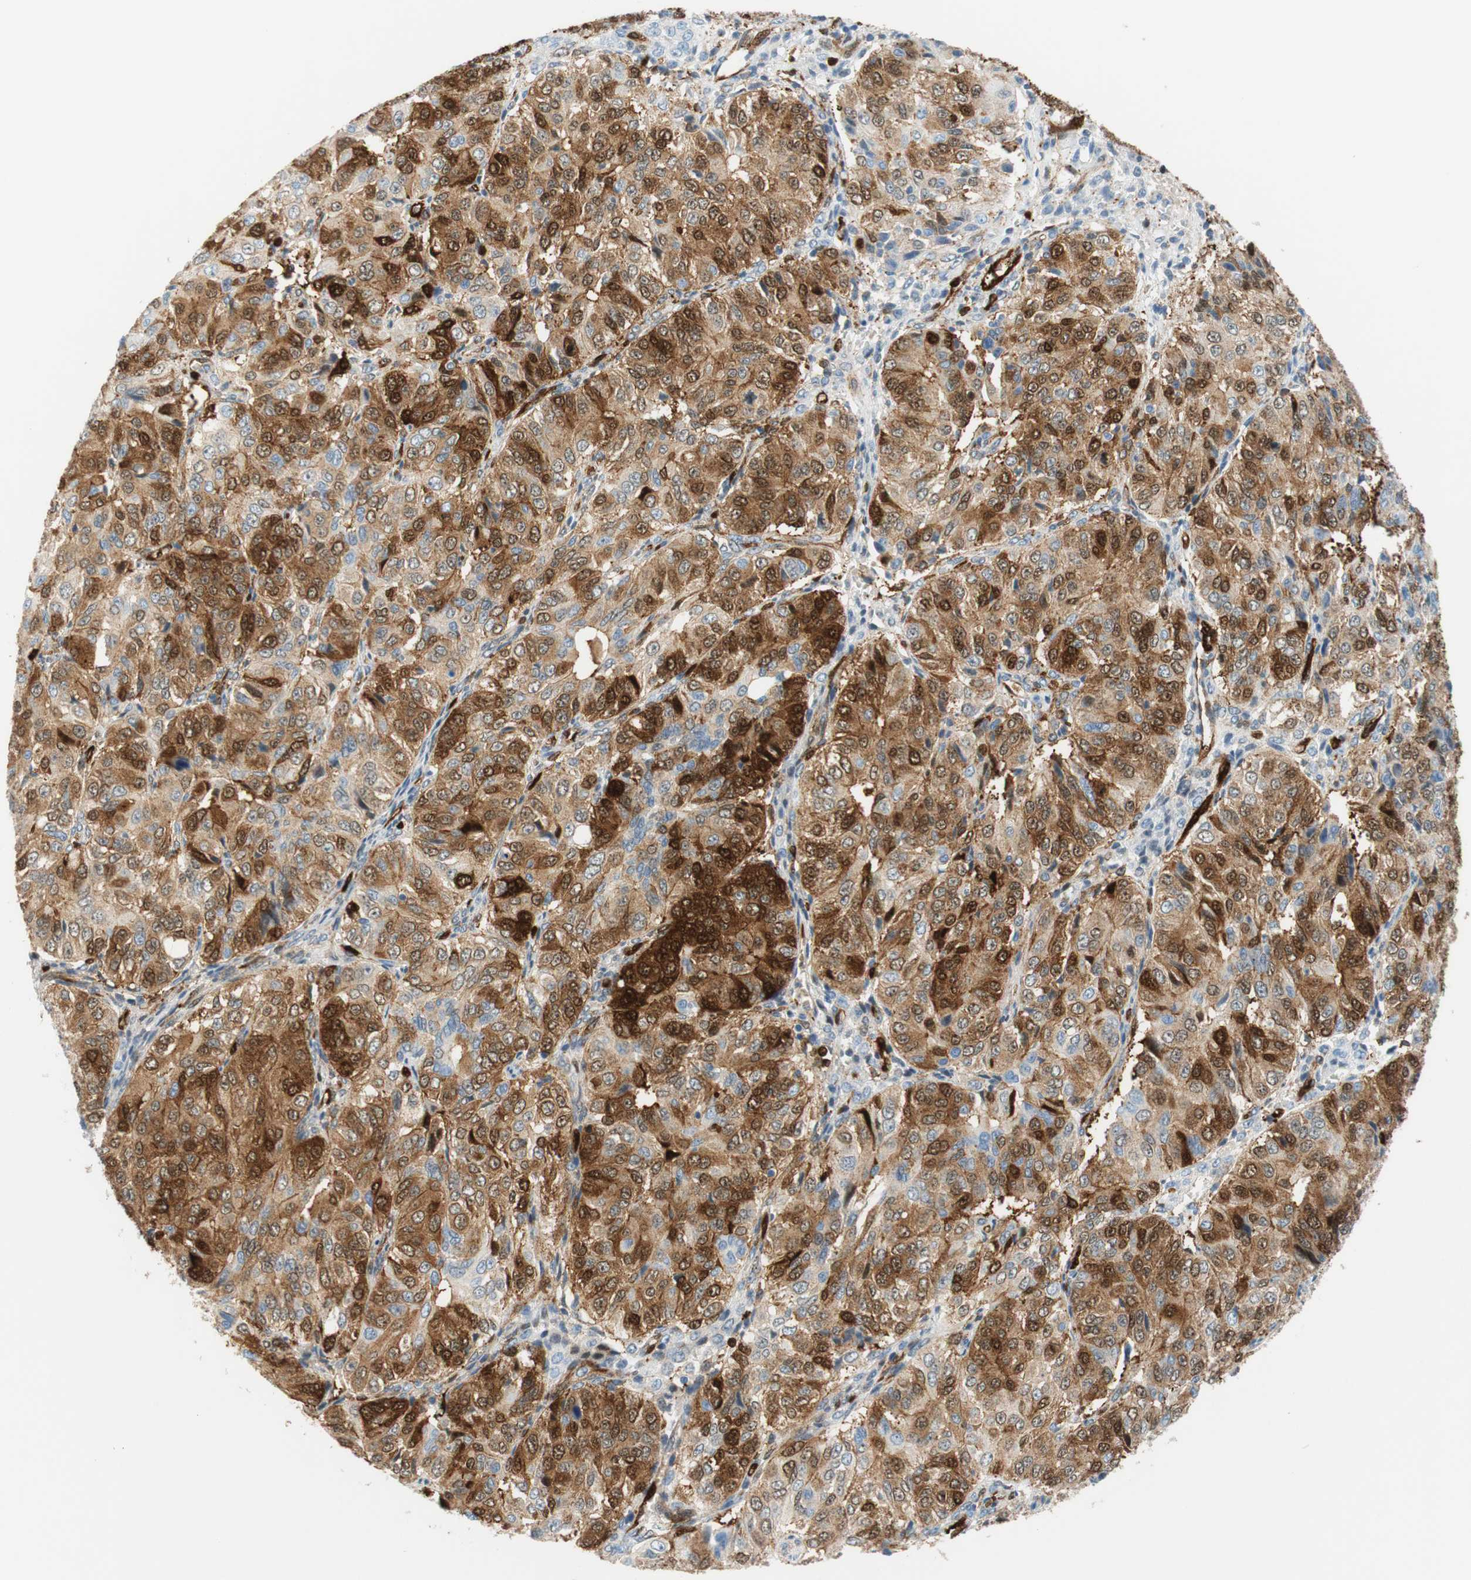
{"staining": {"intensity": "strong", "quantity": "<25%", "location": "cytoplasmic/membranous,nuclear"}, "tissue": "ovarian cancer", "cell_type": "Tumor cells", "image_type": "cancer", "snomed": [{"axis": "morphology", "description": "Carcinoma, endometroid"}, {"axis": "topography", "description": "Ovary"}], "caption": "Immunohistochemical staining of ovarian cancer (endometroid carcinoma) demonstrates medium levels of strong cytoplasmic/membranous and nuclear protein positivity in approximately <25% of tumor cells.", "gene": "STMN1", "patient": {"sex": "female", "age": 51}}